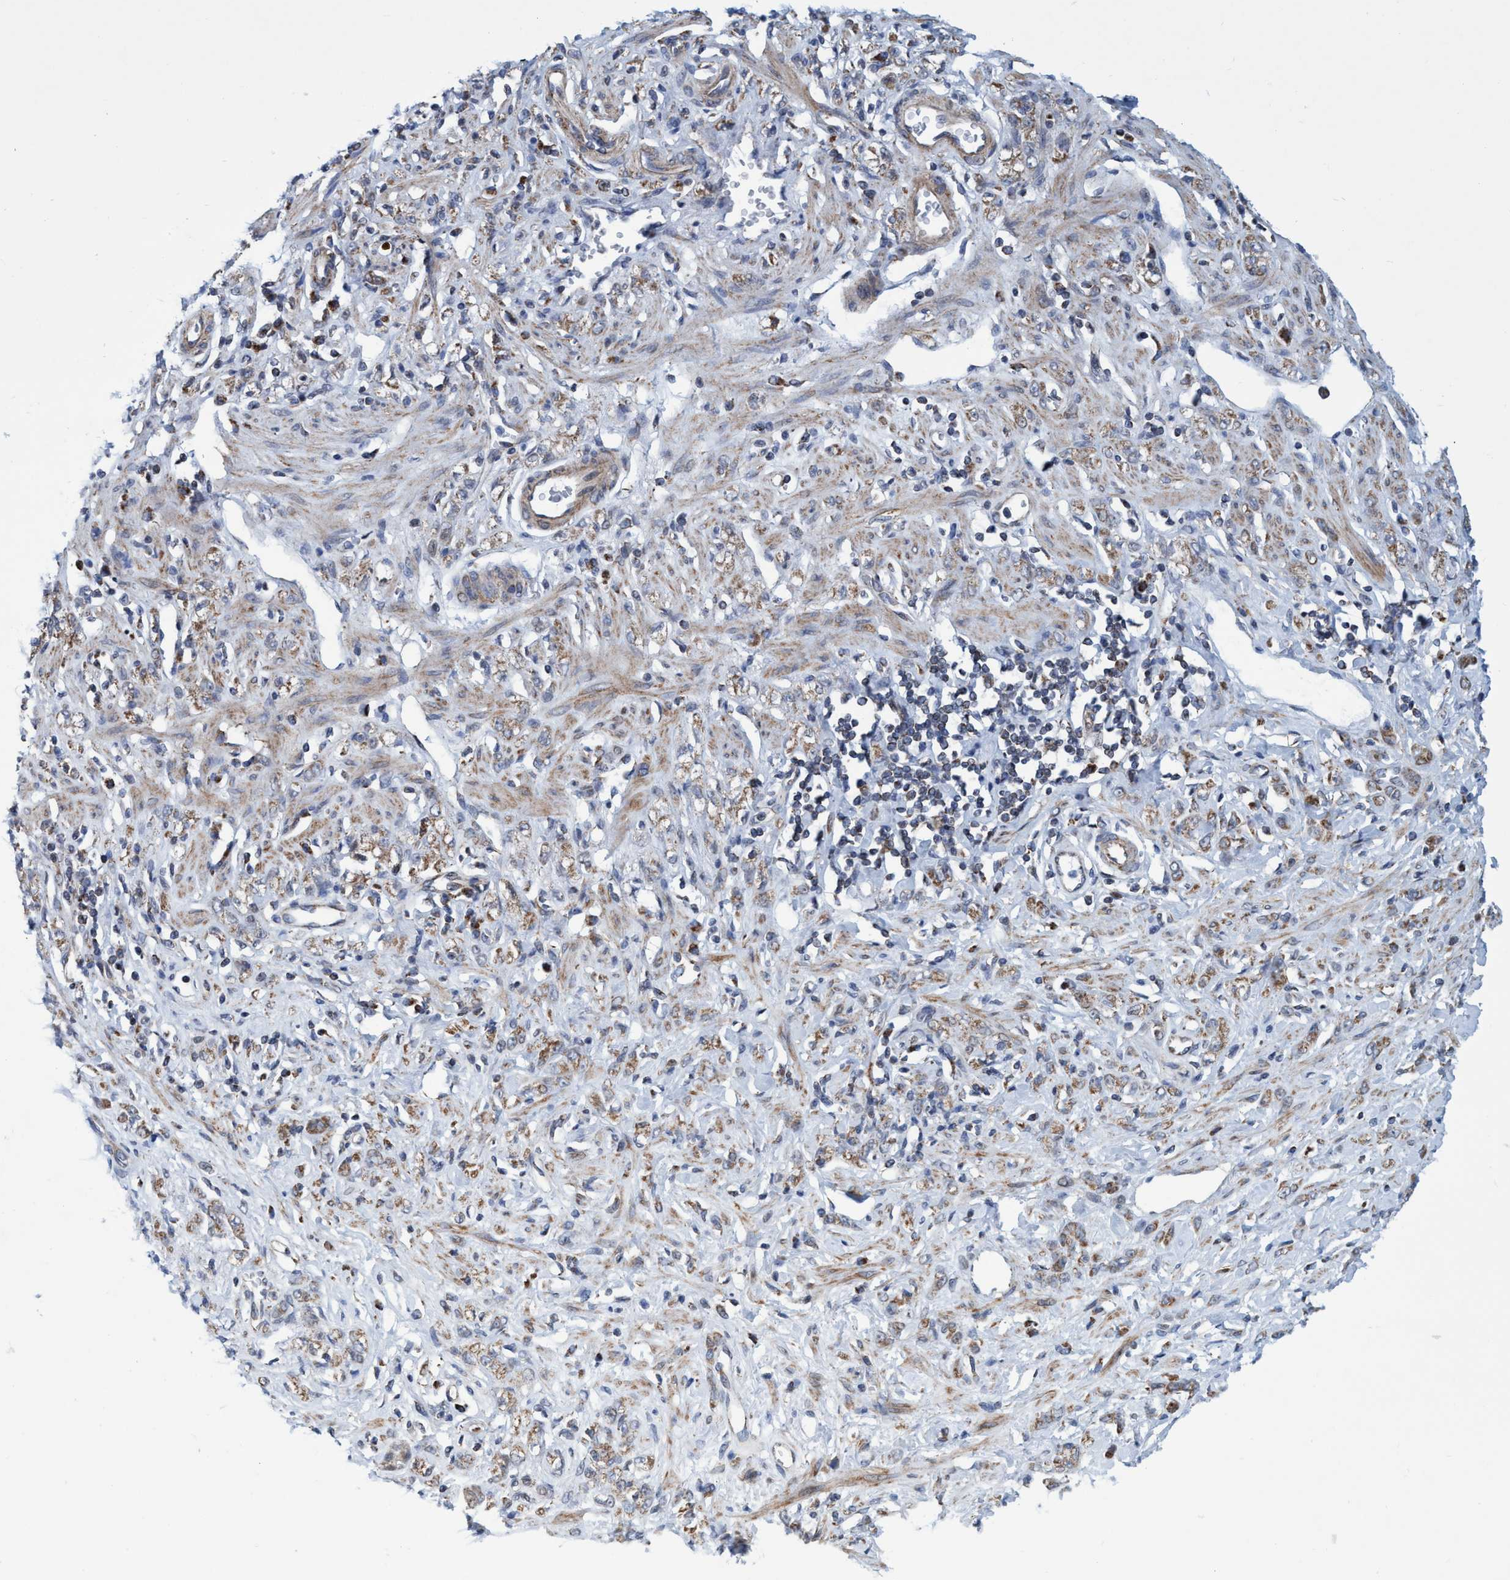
{"staining": {"intensity": "moderate", "quantity": ">75%", "location": "cytoplasmic/membranous"}, "tissue": "stomach cancer", "cell_type": "Tumor cells", "image_type": "cancer", "snomed": [{"axis": "morphology", "description": "Normal tissue, NOS"}, {"axis": "morphology", "description": "Adenocarcinoma, NOS"}, {"axis": "topography", "description": "Stomach"}], "caption": "Immunohistochemistry histopathology image of stomach cancer (adenocarcinoma) stained for a protein (brown), which reveals medium levels of moderate cytoplasmic/membranous expression in approximately >75% of tumor cells.", "gene": "POLR1F", "patient": {"sex": "male", "age": 82}}